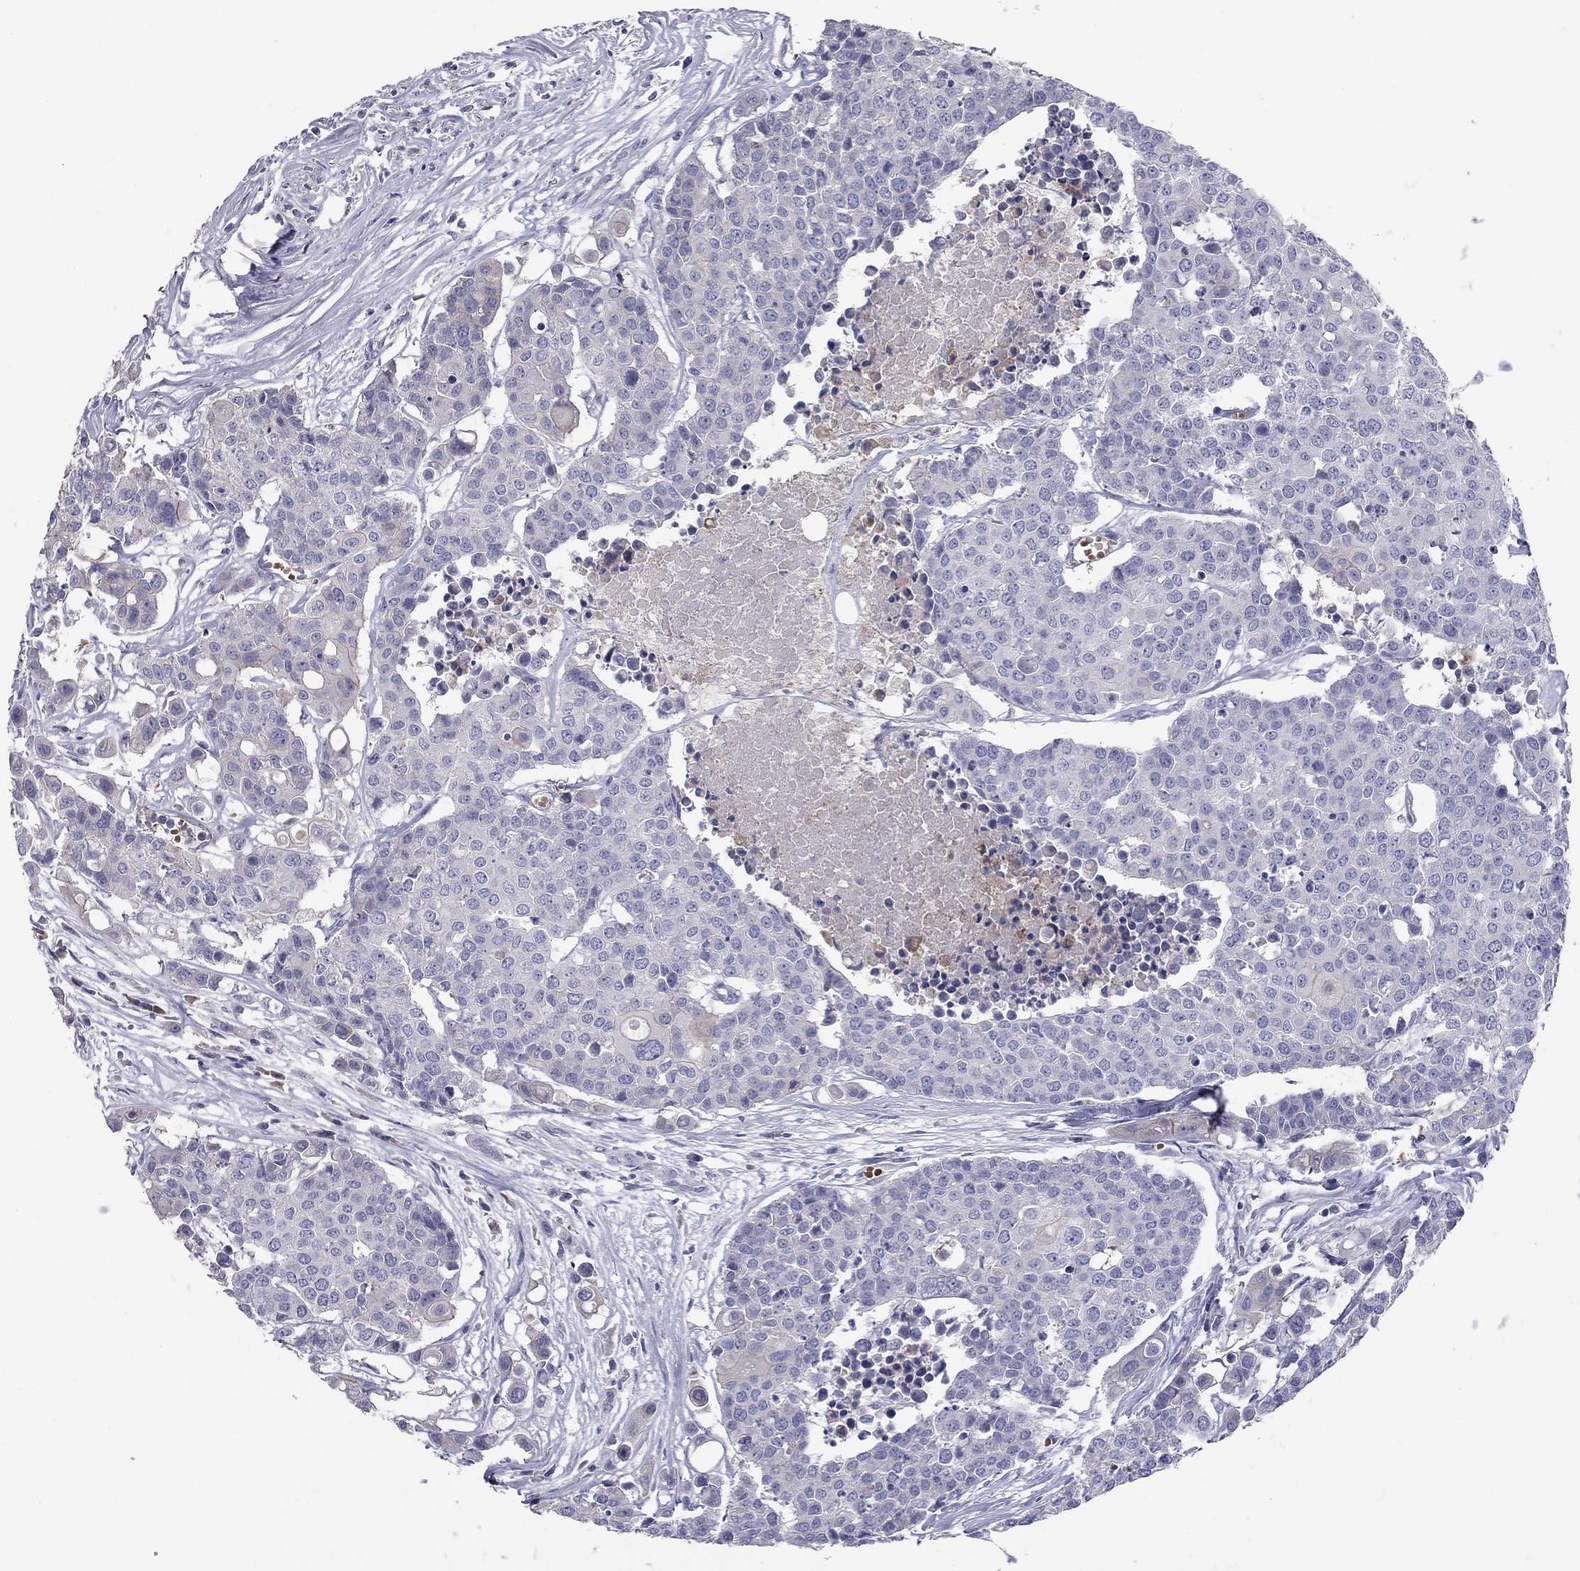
{"staining": {"intensity": "negative", "quantity": "none", "location": "none"}, "tissue": "carcinoid", "cell_type": "Tumor cells", "image_type": "cancer", "snomed": [{"axis": "morphology", "description": "Carcinoid, malignant, NOS"}, {"axis": "topography", "description": "Colon"}], "caption": "Protein analysis of carcinoid displays no significant staining in tumor cells. (Stains: DAB (3,3'-diaminobenzidine) immunohistochemistry with hematoxylin counter stain, Microscopy: brightfield microscopy at high magnification).", "gene": "RHD", "patient": {"sex": "male", "age": 81}}